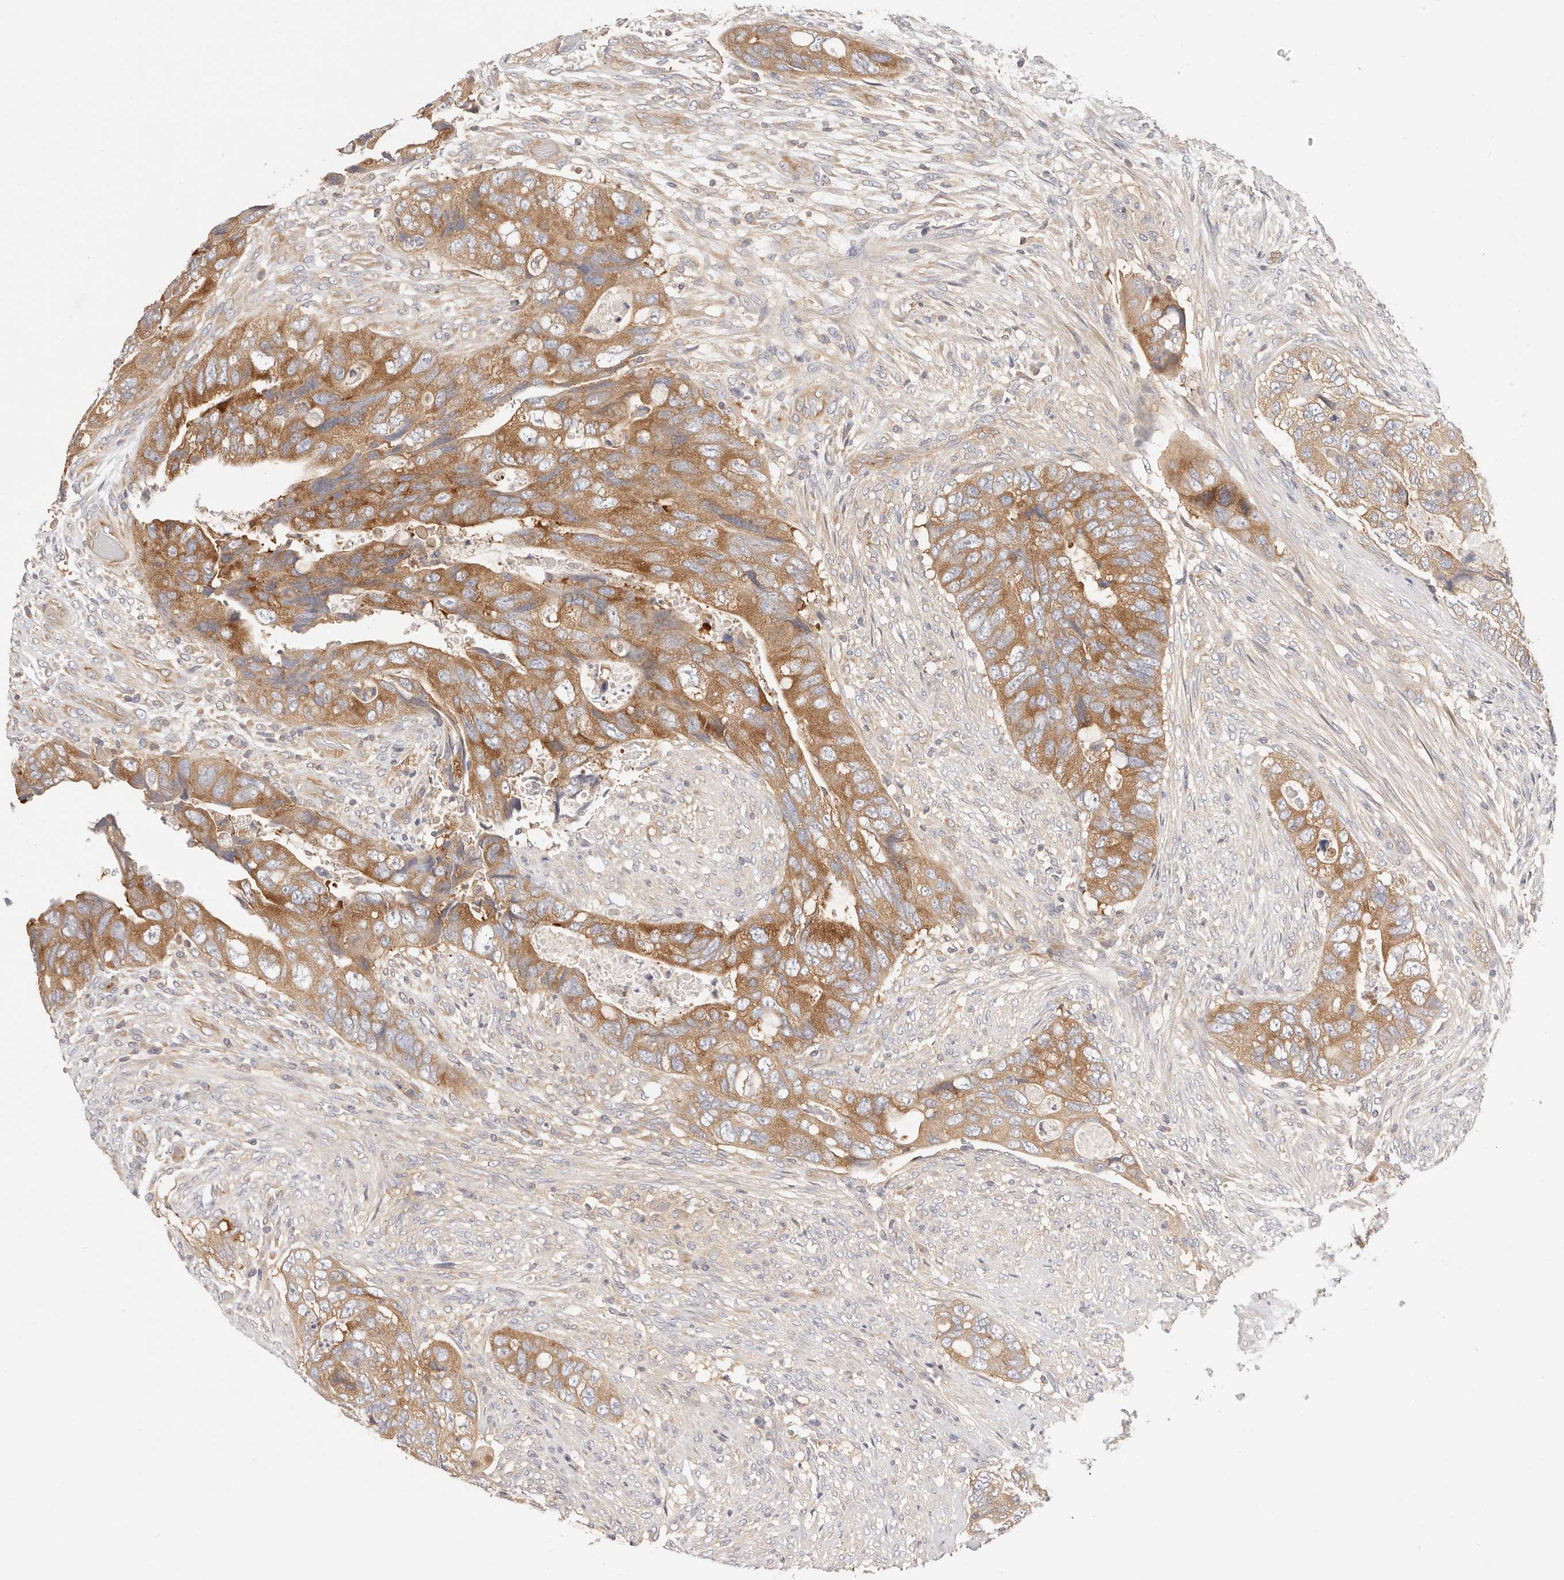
{"staining": {"intensity": "moderate", "quantity": ">75%", "location": "cytoplasmic/membranous"}, "tissue": "colorectal cancer", "cell_type": "Tumor cells", "image_type": "cancer", "snomed": [{"axis": "morphology", "description": "Adenocarcinoma, NOS"}, {"axis": "topography", "description": "Rectum"}], "caption": "Immunohistochemistry (DAB (3,3'-diaminobenzidine)) staining of colorectal cancer (adenocarcinoma) reveals moderate cytoplasmic/membranous protein expression in approximately >75% of tumor cells. (DAB = brown stain, brightfield microscopy at high magnification).", "gene": "KCMF1", "patient": {"sex": "male", "age": 63}}